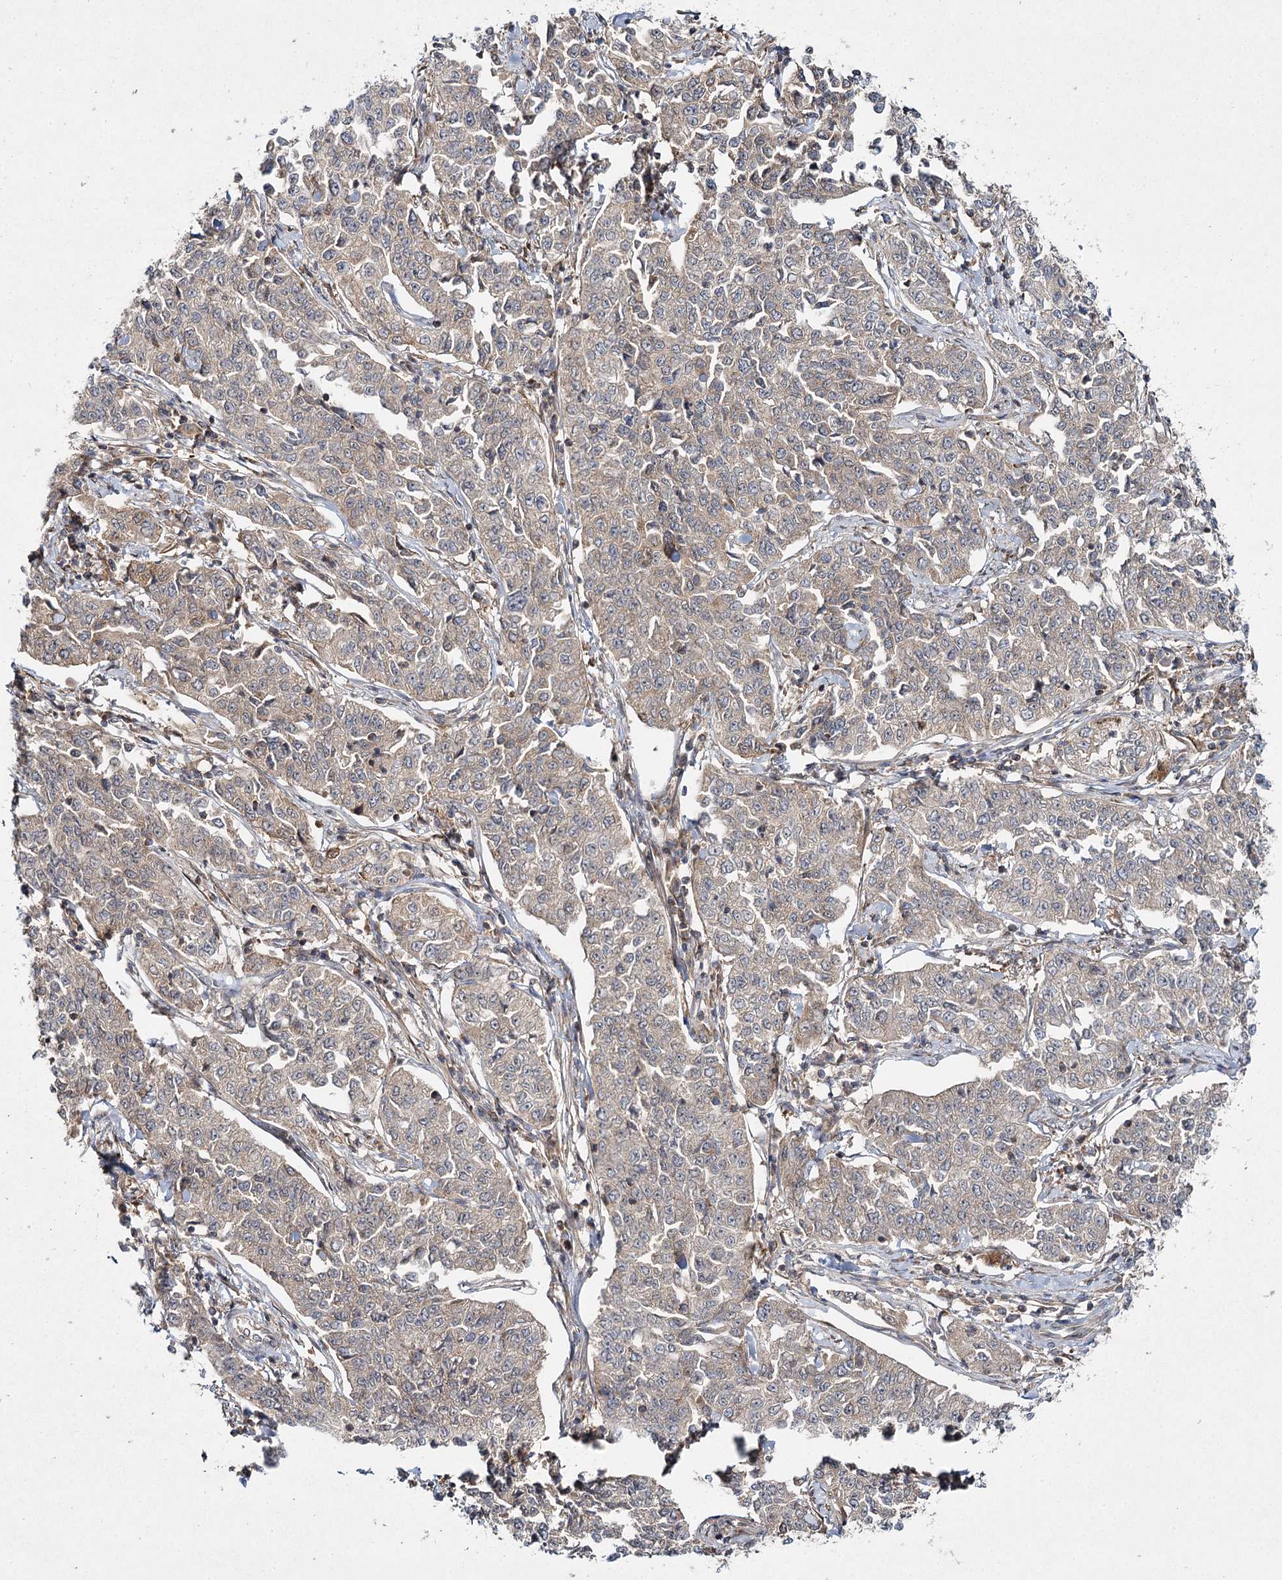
{"staining": {"intensity": "negative", "quantity": "none", "location": "none"}, "tissue": "cervical cancer", "cell_type": "Tumor cells", "image_type": "cancer", "snomed": [{"axis": "morphology", "description": "Squamous cell carcinoma, NOS"}, {"axis": "topography", "description": "Cervix"}], "caption": "Immunohistochemistry of human squamous cell carcinoma (cervical) shows no staining in tumor cells. (DAB (3,3'-diaminobenzidine) immunohistochemistry with hematoxylin counter stain).", "gene": "WDR44", "patient": {"sex": "female", "age": 35}}